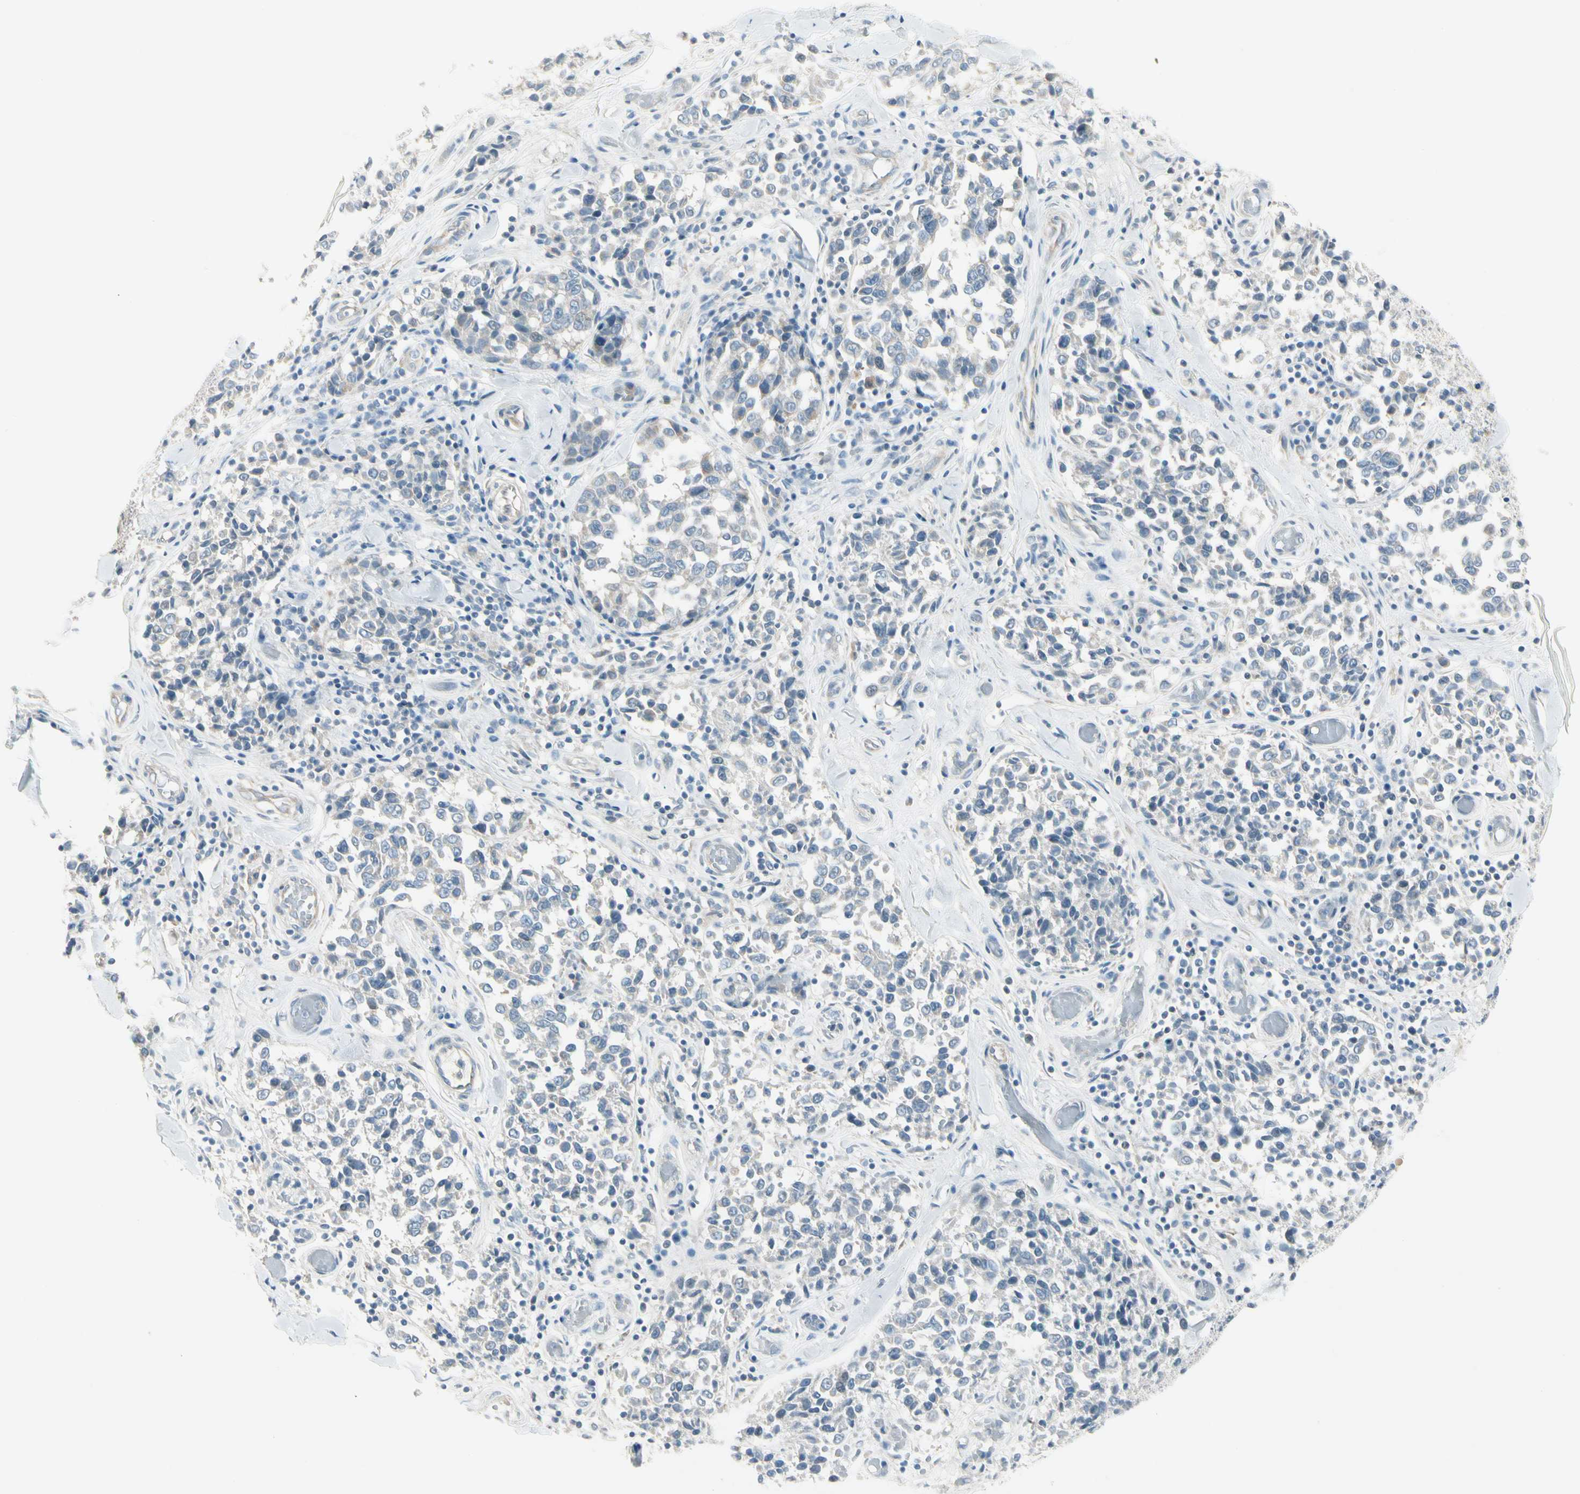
{"staining": {"intensity": "weak", "quantity": "<25%", "location": "cytoplasmic/membranous"}, "tissue": "melanoma", "cell_type": "Tumor cells", "image_type": "cancer", "snomed": [{"axis": "morphology", "description": "Malignant melanoma, NOS"}, {"axis": "topography", "description": "Skin"}], "caption": "Immunohistochemistry (IHC) of human melanoma reveals no expression in tumor cells.", "gene": "CYP2E1", "patient": {"sex": "female", "age": 64}}